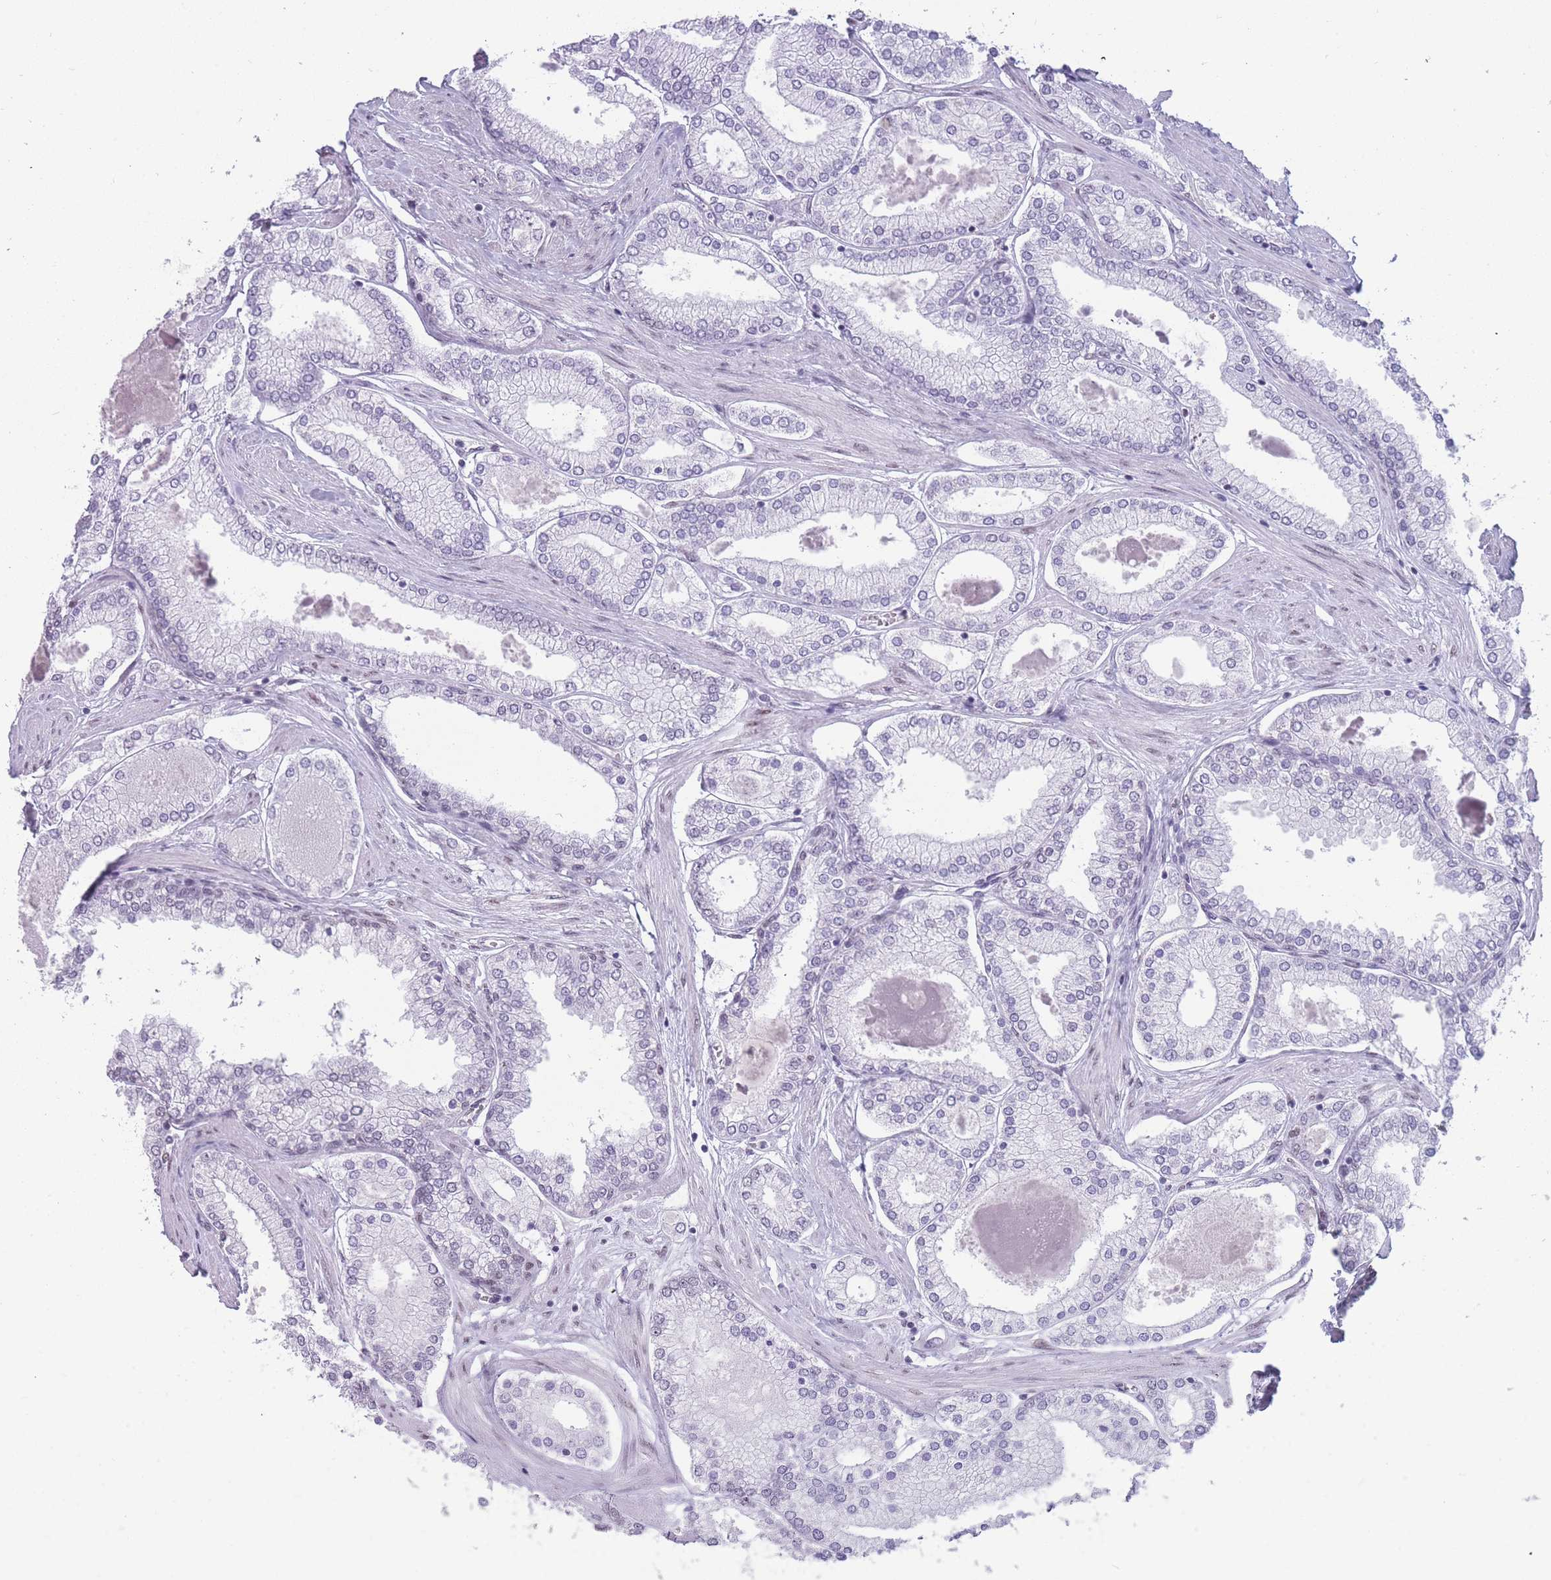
{"staining": {"intensity": "negative", "quantity": "none", "location": "none"}, "tissue": "prostate cancer", "cell_type": "Tumor cells", "image_type": "cancer", "snomed": [{"axis": "morphology", "description": "Adenocarcinoma, Low grade"}, {"axis": "topography", "description": "Prostate"}], "caption": "A high-resolution histopathology image shows immunohistochemistry (IHC) staining of prostate cancer, which demonstrates no significant staining in tumor cells.", "gene": "HNRNPUL1", "patient": {"sex": "male", "age": 42}}